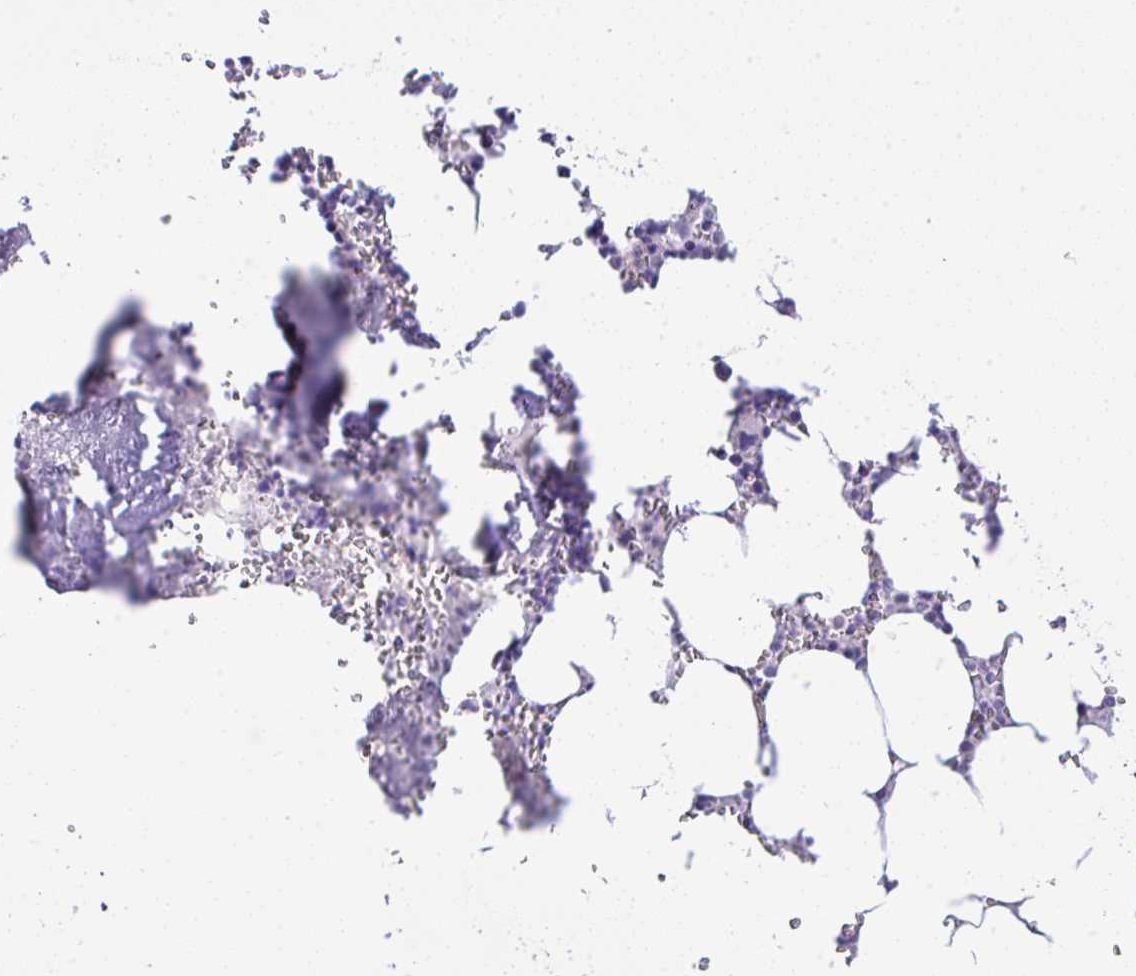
{"staining": {"intensity": "negative", "quantity": "none", "location": "none"}, "tissue": "bone marrow", "cell_type": "Hematopoietic cells", "image_type": "normal", "snomed": [{"axis": "morphology", "description": "Normal tissue, NOS"}, {"axis": "topography", "description": "Bone marrow"}], "caption": "An image of human bone marrow is negative for staining in hematopoietic cells. (DAB (3,3'-diaminobenzidine) immunohistochemistry (IHC) with hematoxylin counter stain).", "gene": "CTU1", "patient": {"sex": "male", "age": 54}}